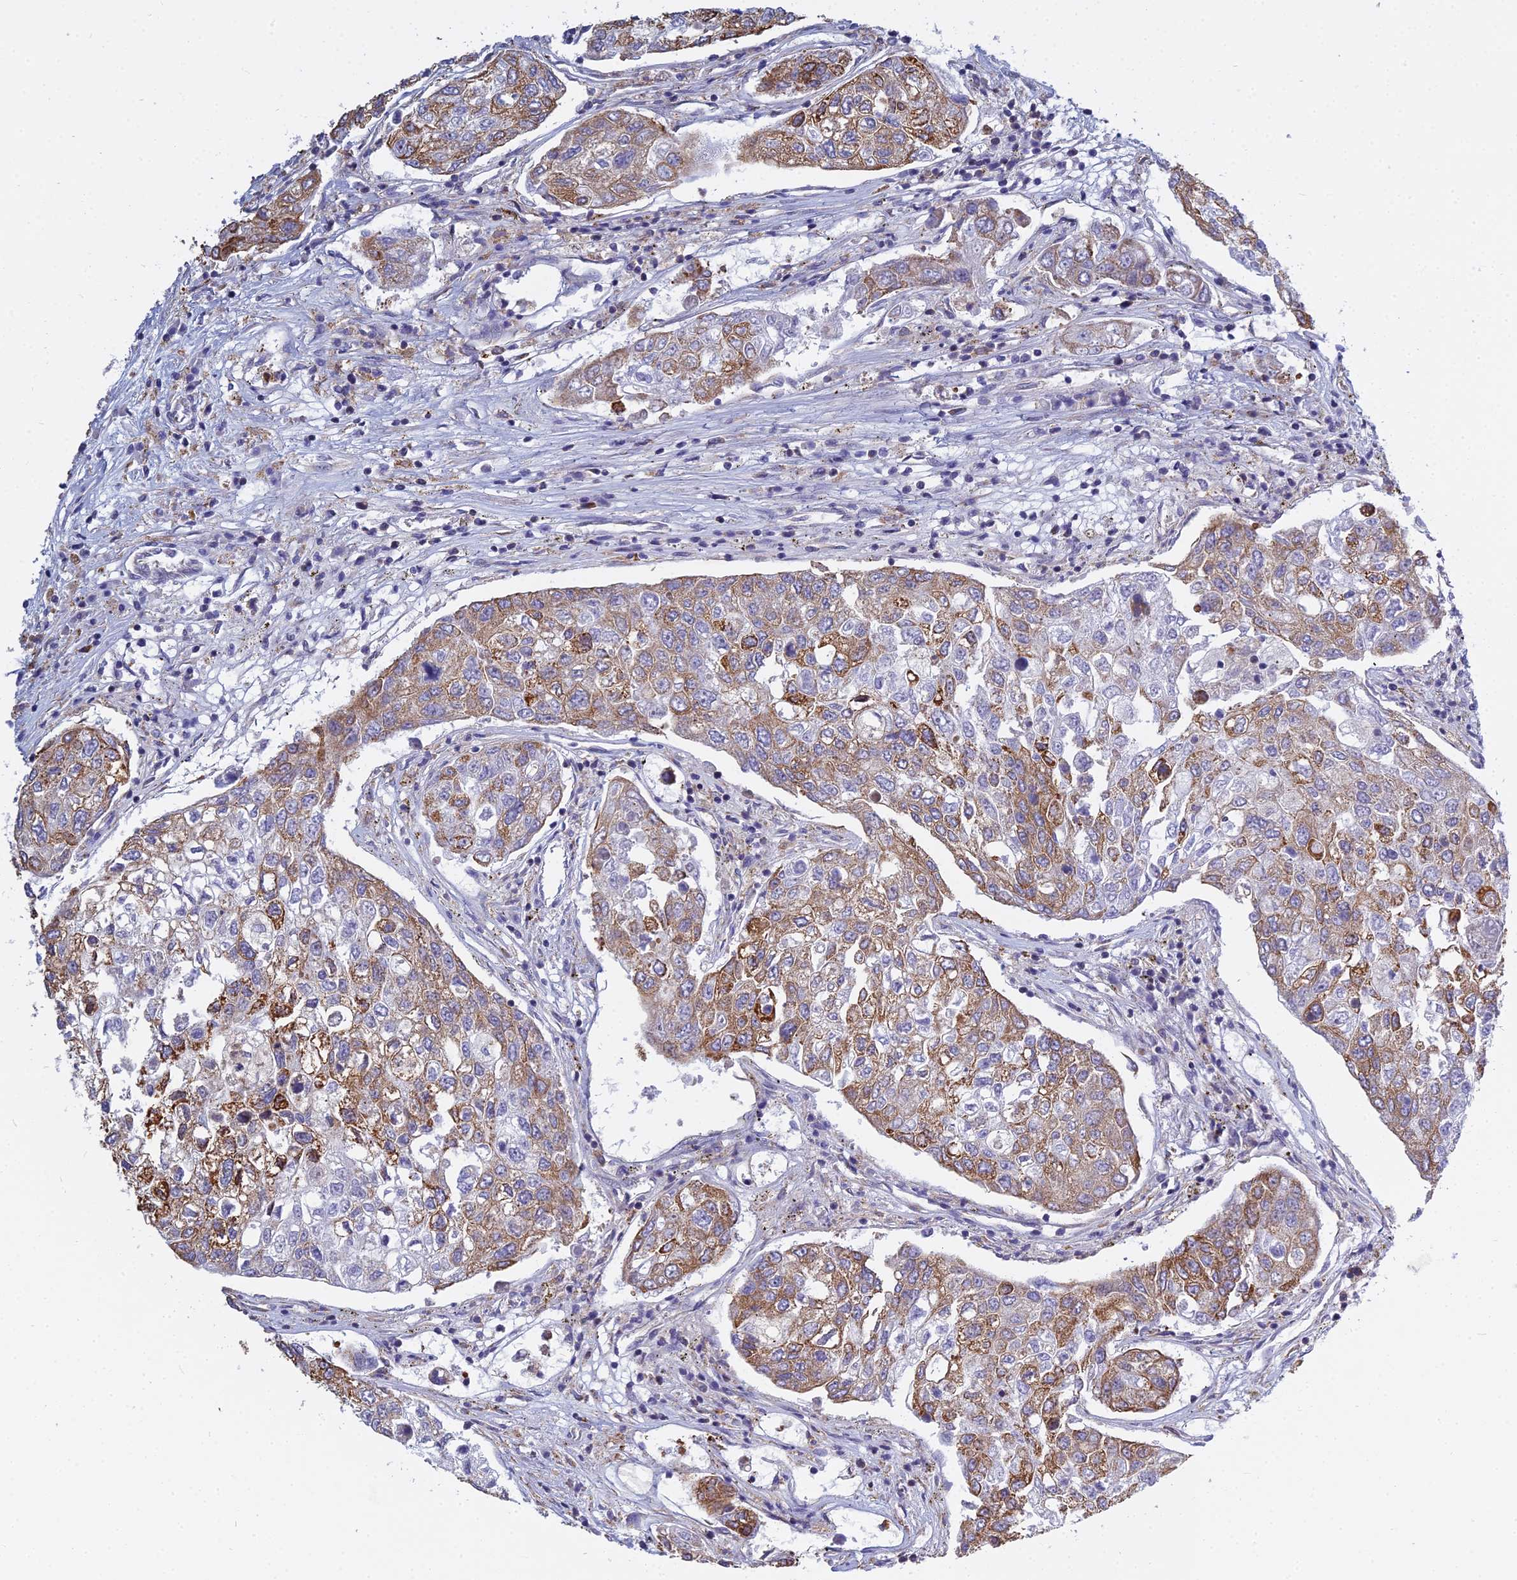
{"staining": {"intensity": "moderate", "quantity": "25%-75%", "location": "cytoplasmic/membranous"}, "tissue": "urothelial cancer", "cell_type": "Tumor cells", "image_type": "cancer", "snomed": [{"axis": "morphology", "description": "Urothelial carcinoma, High grade"}, {"axis": "topography", "description": "Lymph node"}, {"axis": "topography", "description": "Urinary bladder"}], "caption": "Immunohistochemical staining of human urothelial cancer reveals medium levels of moderate cytoplasmic/membranous expression in approximately 25%-75% of tumor cells. The staining is performed using DAB (3,3'-diaminobenzidine) brown chromogen to label protein expression. The nuclei are counter-stained blue using hematoxylin.", "gene": "KIAA1143", "patient": {"sex": "male", "age": 51}}